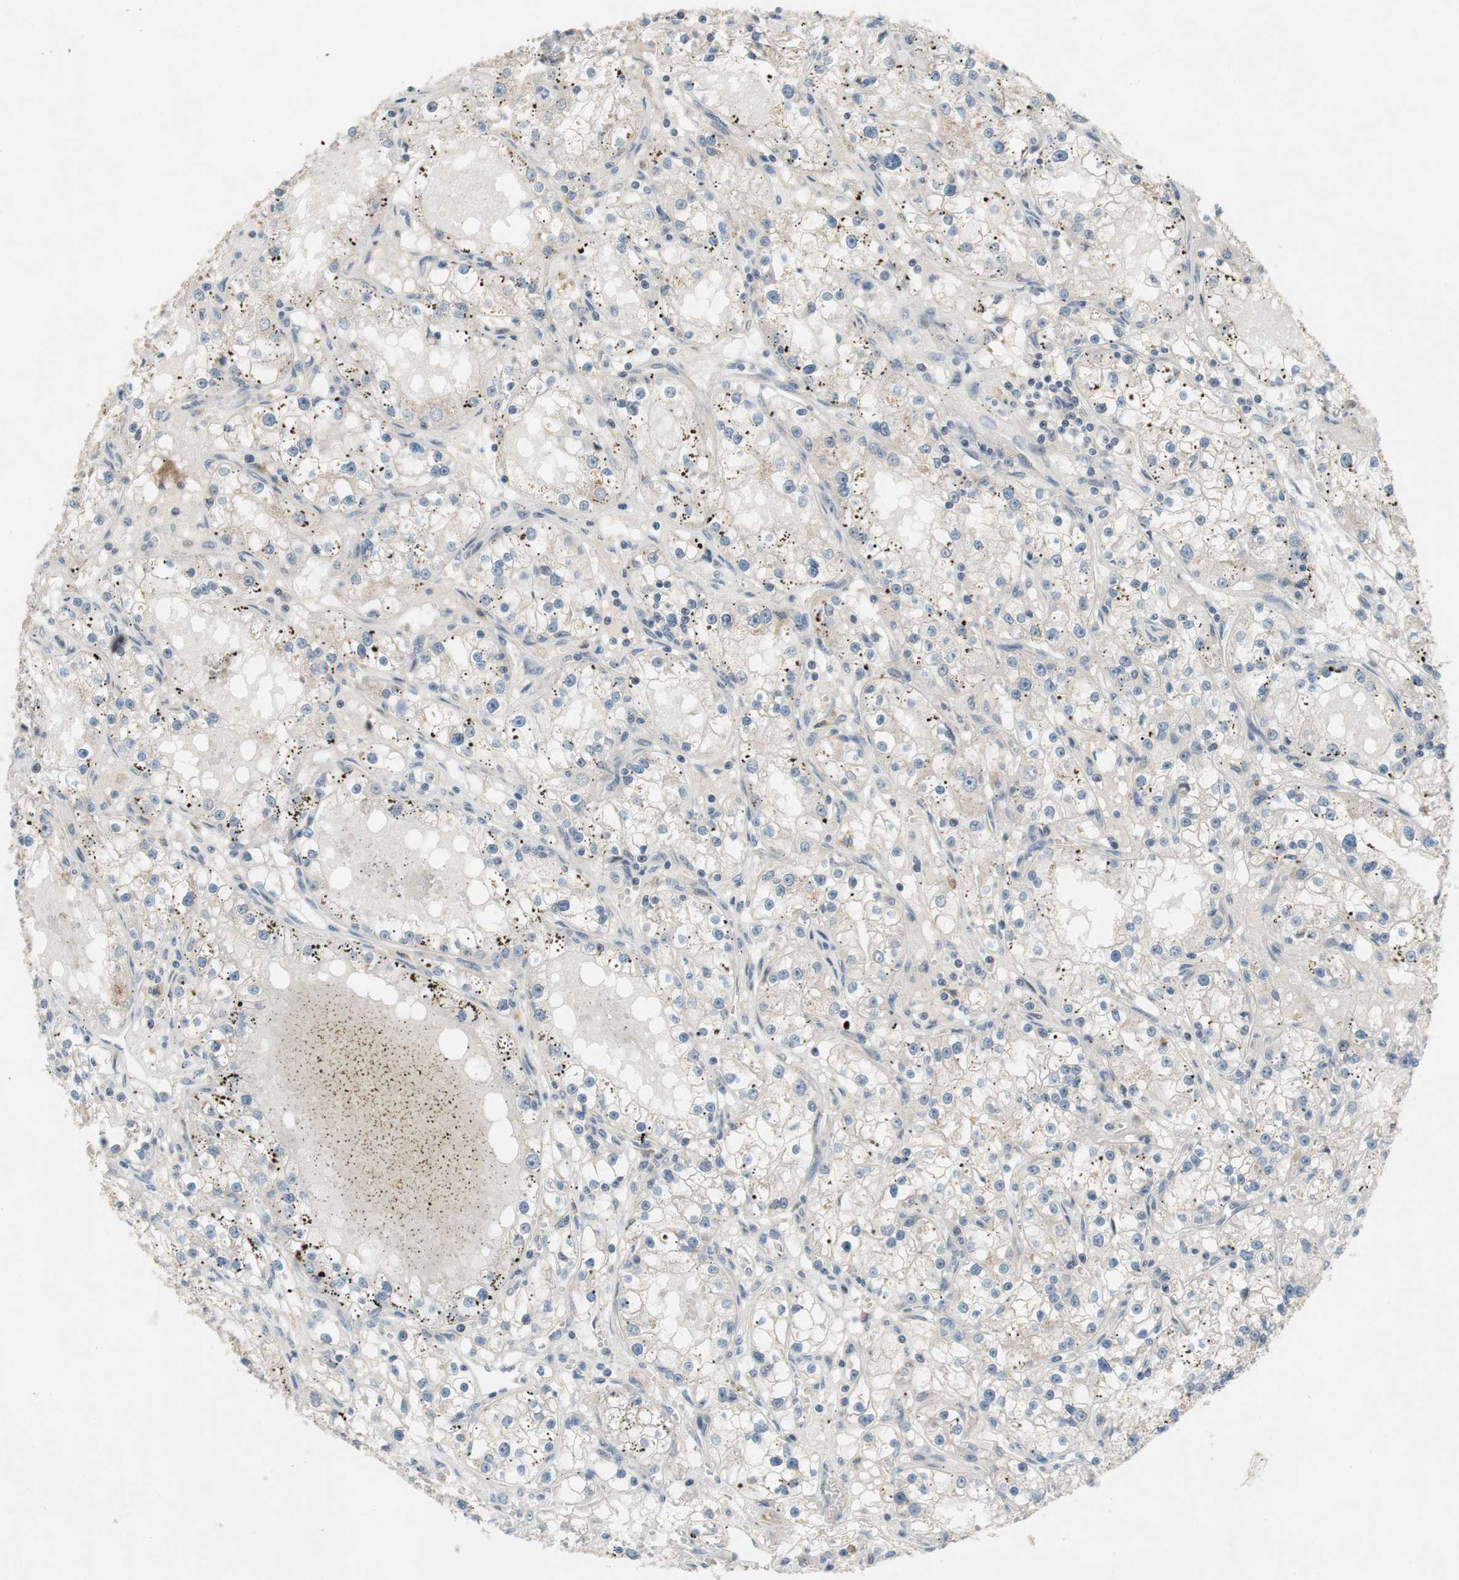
{"staining": {"intensity": "negative", "quantity": "none", "location": "none"}, "tissue": "renal cancer", "cell_type": "Tumor cells", "image_type": "cancer", "snomed": [{"axis": "morphology", "description": "Adenocarcinoma, NOS"}, {"axis": "topography", "description": "Kidney"}], "caption": "DAB immunohistochemical staining of human adenocarcinoma (renal) exhibits no significant positivity in tumor cells. (DAB (3,3'-diaminobenzidine) immunohistochemistry with hematoxylin counter stain).", "gene": "TACR3", "patient": {"sex": "male", "age": 56}}